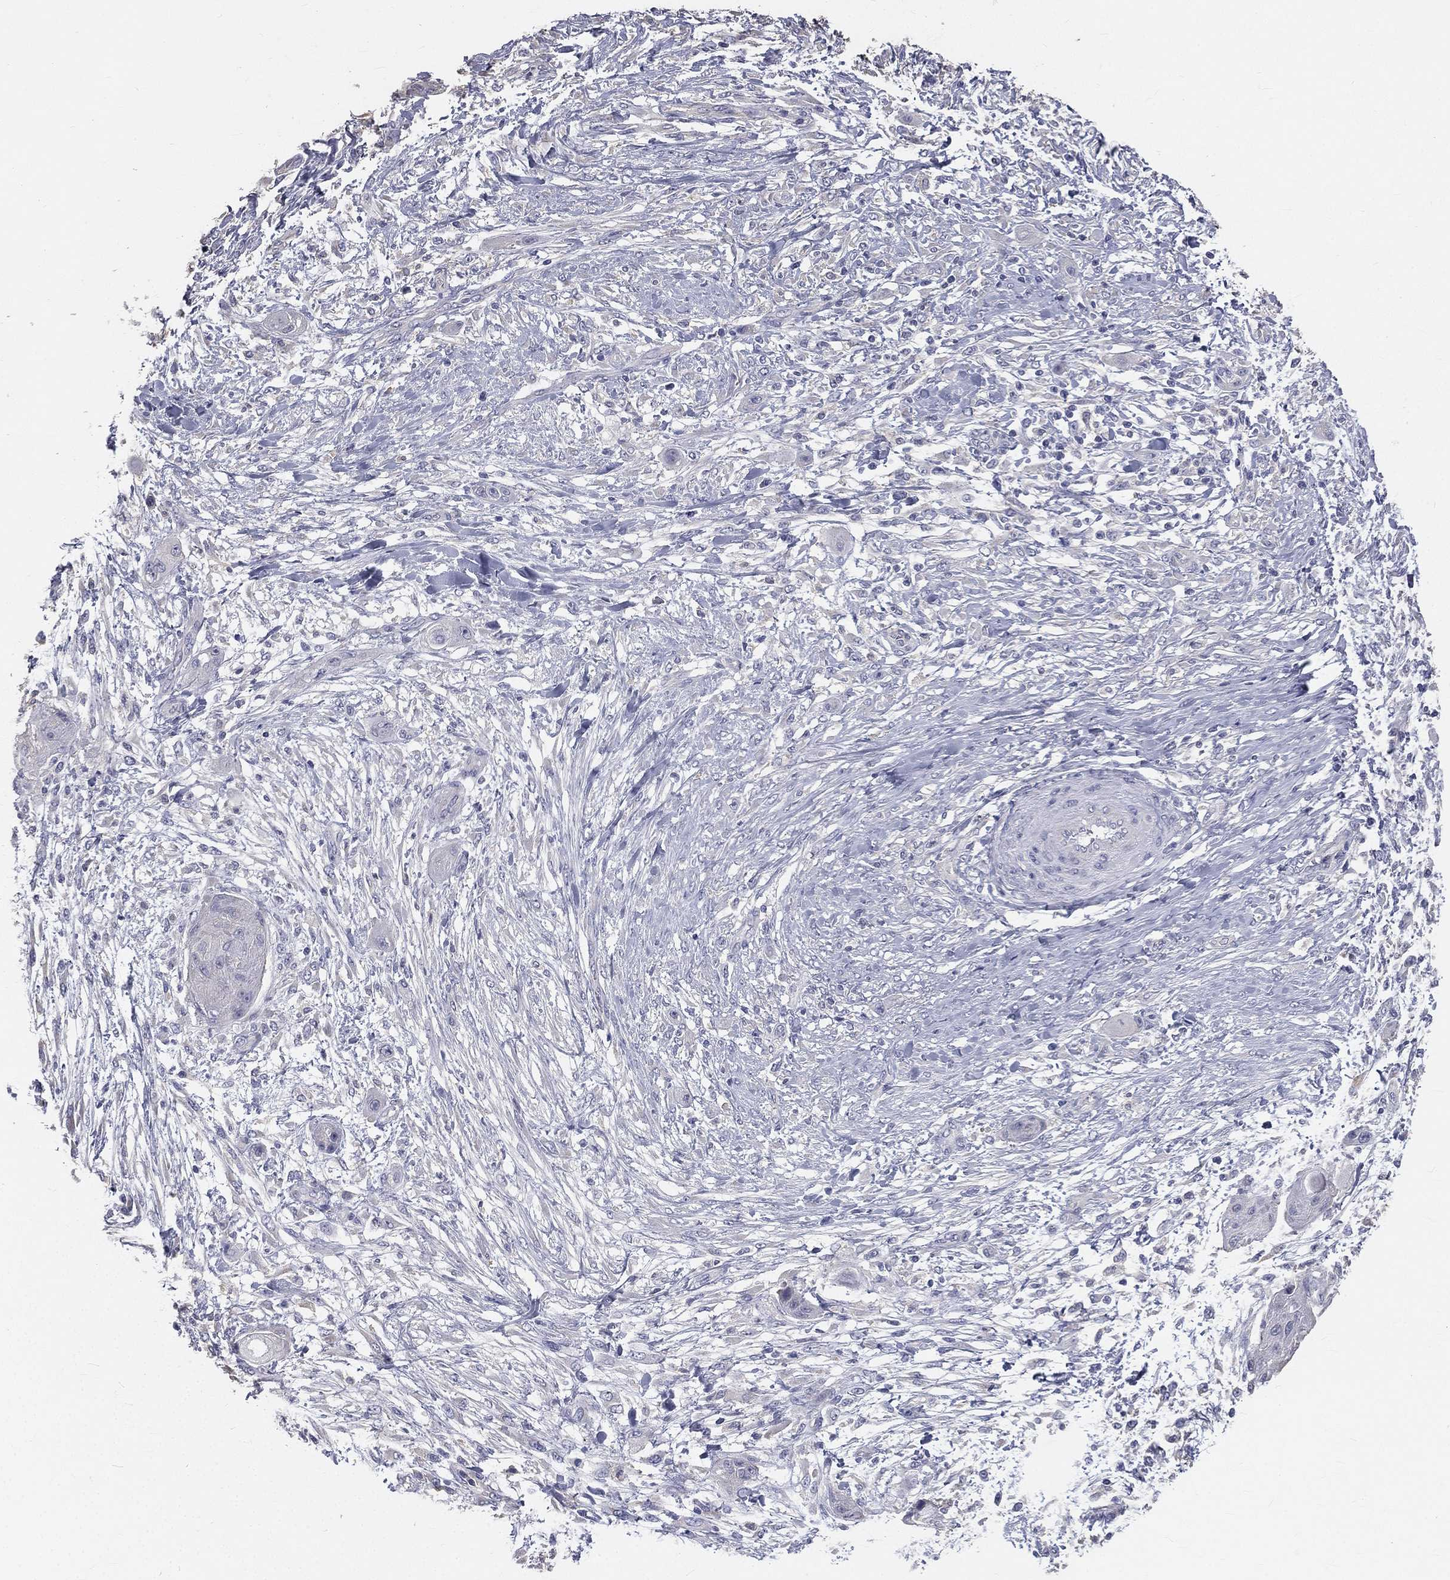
{"staining": {"intensity": "negative", "quantity": "none", "location": "none"}, "tissue": "skin cancer", "cell_type": "Tumor cells", "image_type": "cancer", "snomed": [{"axis": "morphology", "description": "Squamous cell carcinoma, NOS"}, {"axis": "topography", "description": "Skin"}], "caption": "IHC of squamous cell carcinoma (skin) reveals no expression in tumor cells.", "gene": "MUC13", "patient": {"sex": "male", "age": 62}}